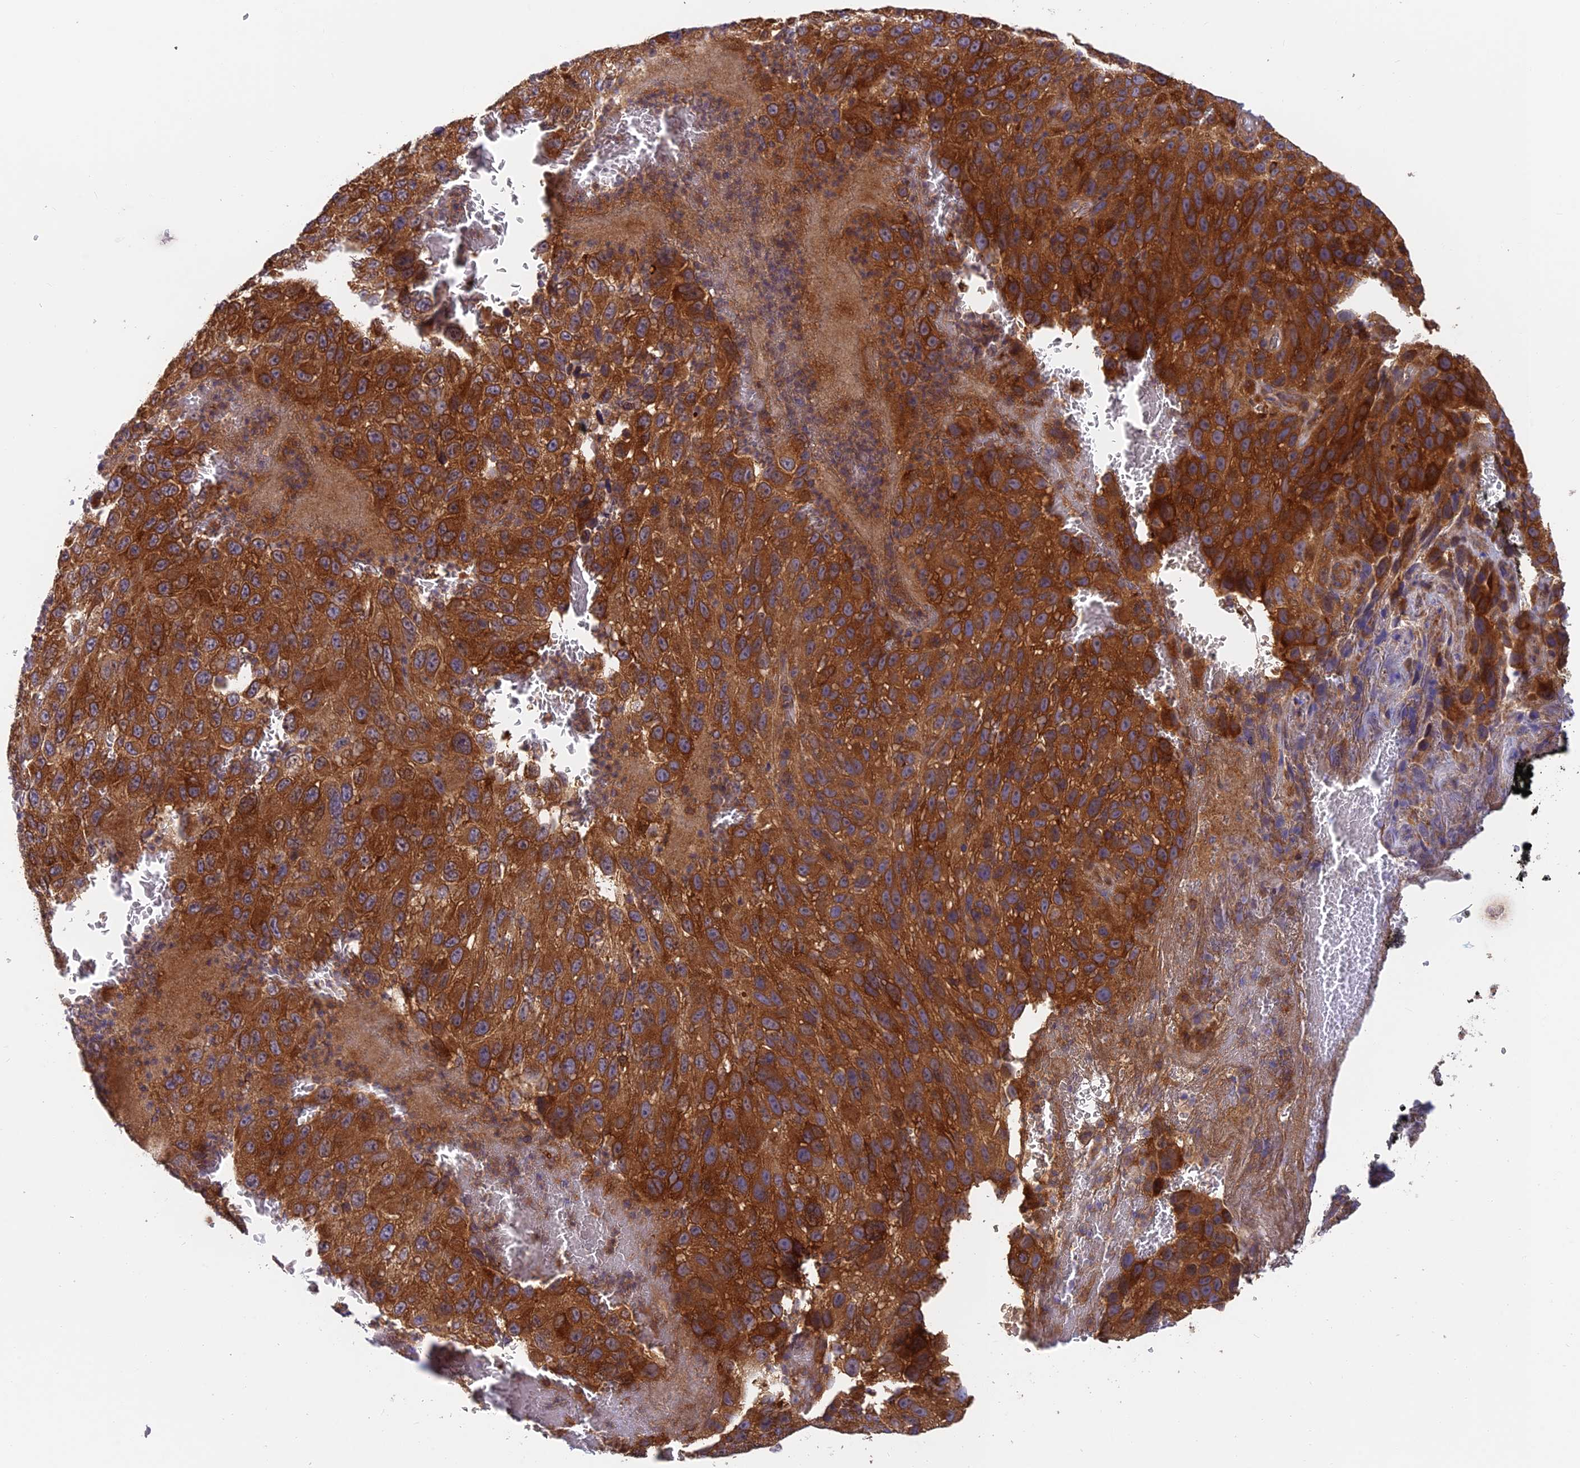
{"staining": {"intensity": "strong", "quantity": ">75%", "location": "cytoplasmic/membranous"}, "tissue": "melanoma", "cell_type": "Tumor cells", "image_type": "cancer", "snomed": [{"axis": "morphology", "description": "Normal tissue, NOS"}, {"axis": "morphology", "description": "Malignant melanoma, NOS"}, {"axis": "topography", "description": "Skin"}], "caption": "Protein analysis of malignant melanoma tissue shows strong cytoplasmic/membranous positivity in about >75% of tumor cells.", "gene": "IPO5", "patient": {"sex": "female", "age": 96}}